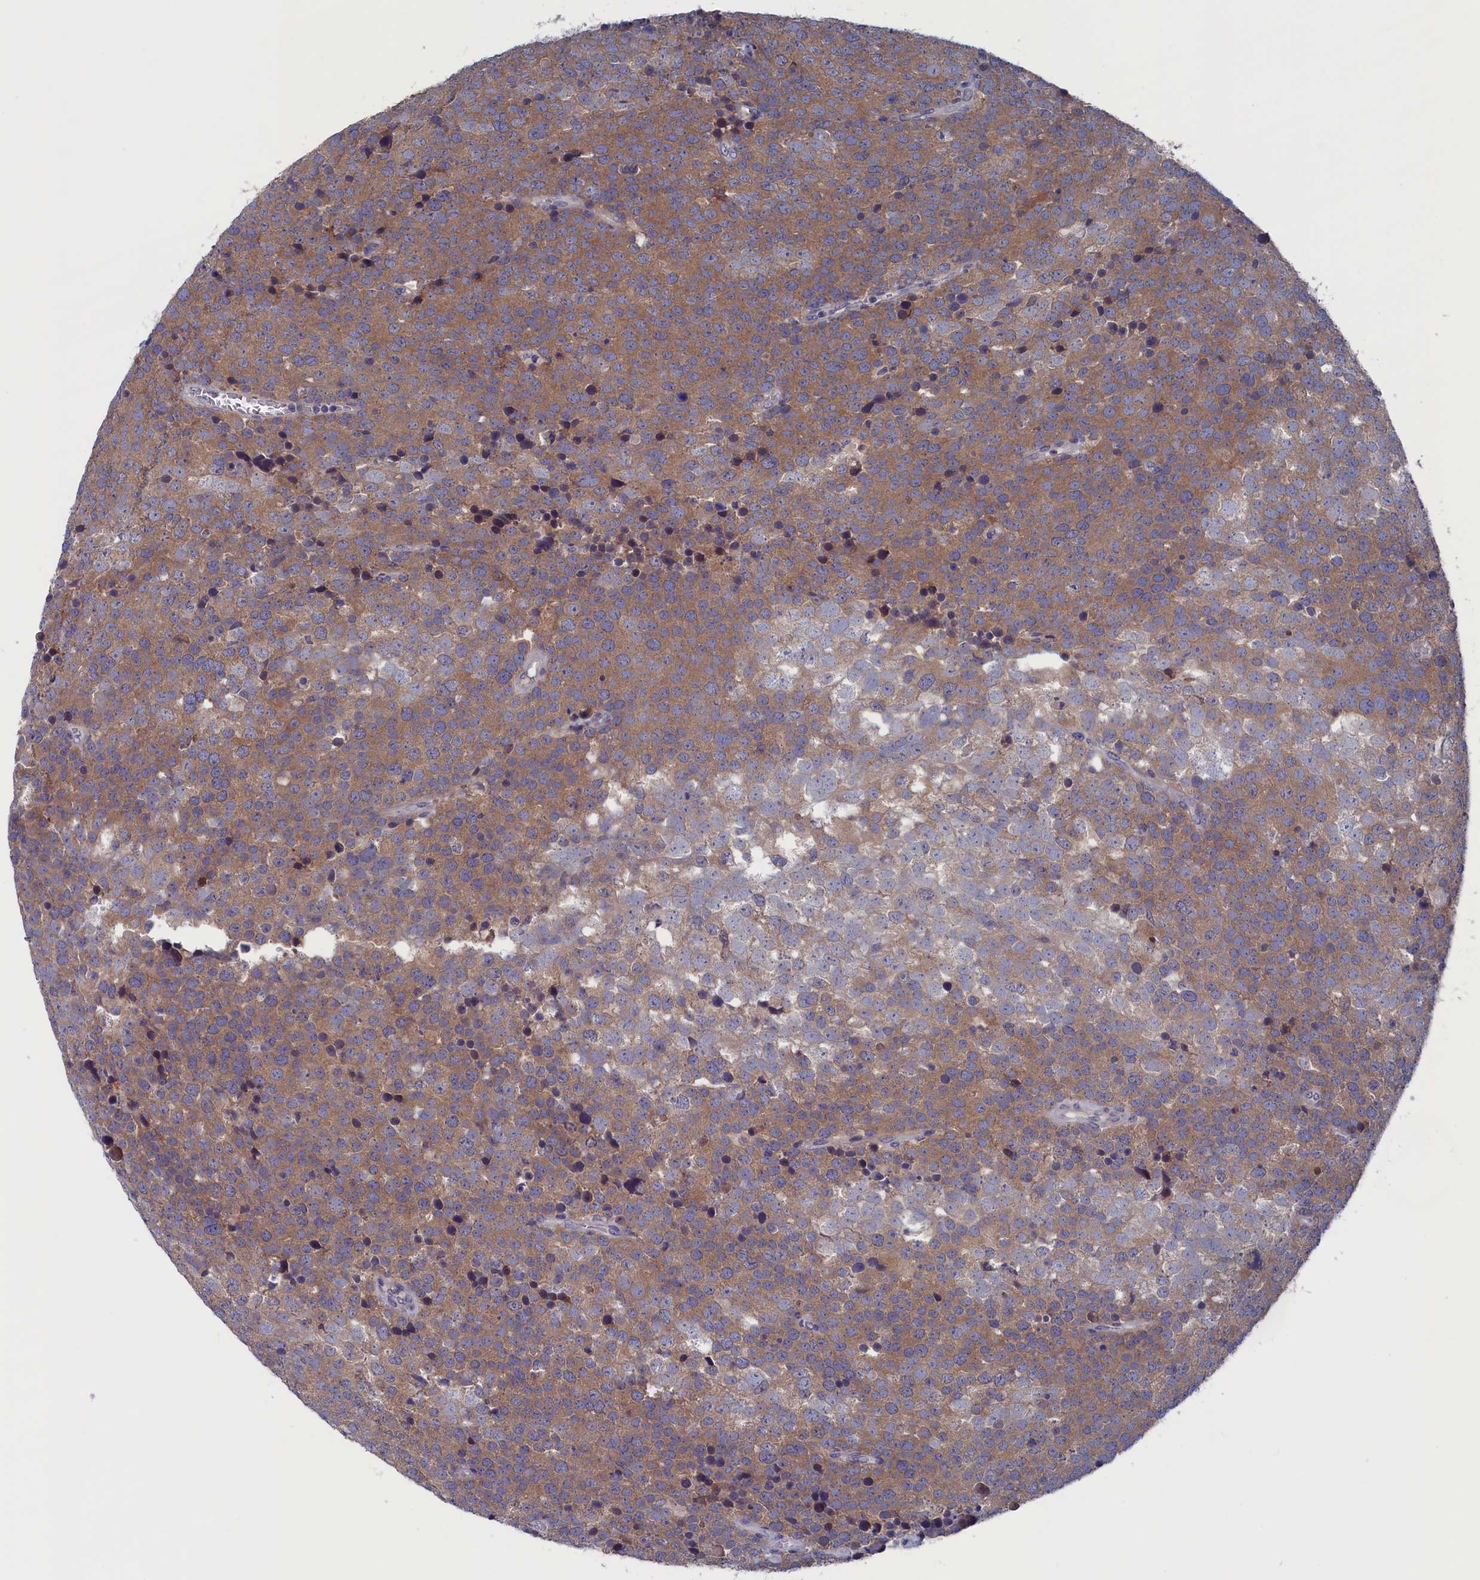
{"staining": {"intensity": "moderate", "quantity": ">75%", "location": "cytoplasmic/membranous"}, "tissue": "testis cancer", "cell_type": "Tumor cells", "image_type": "cancer", "snomed": [{"axis": "morphology", "description": "Seminoma, NOS"}, {"axis": "topography", "description": "Testis"}], "caption": "This is an image of IHC staining of testis cancer (seminoma), which shows moderate staining in the cytoplasmic/membranous of tumor cells.", "gene": "SPATA13", "patient": {"sex": "male", "age": 71}}